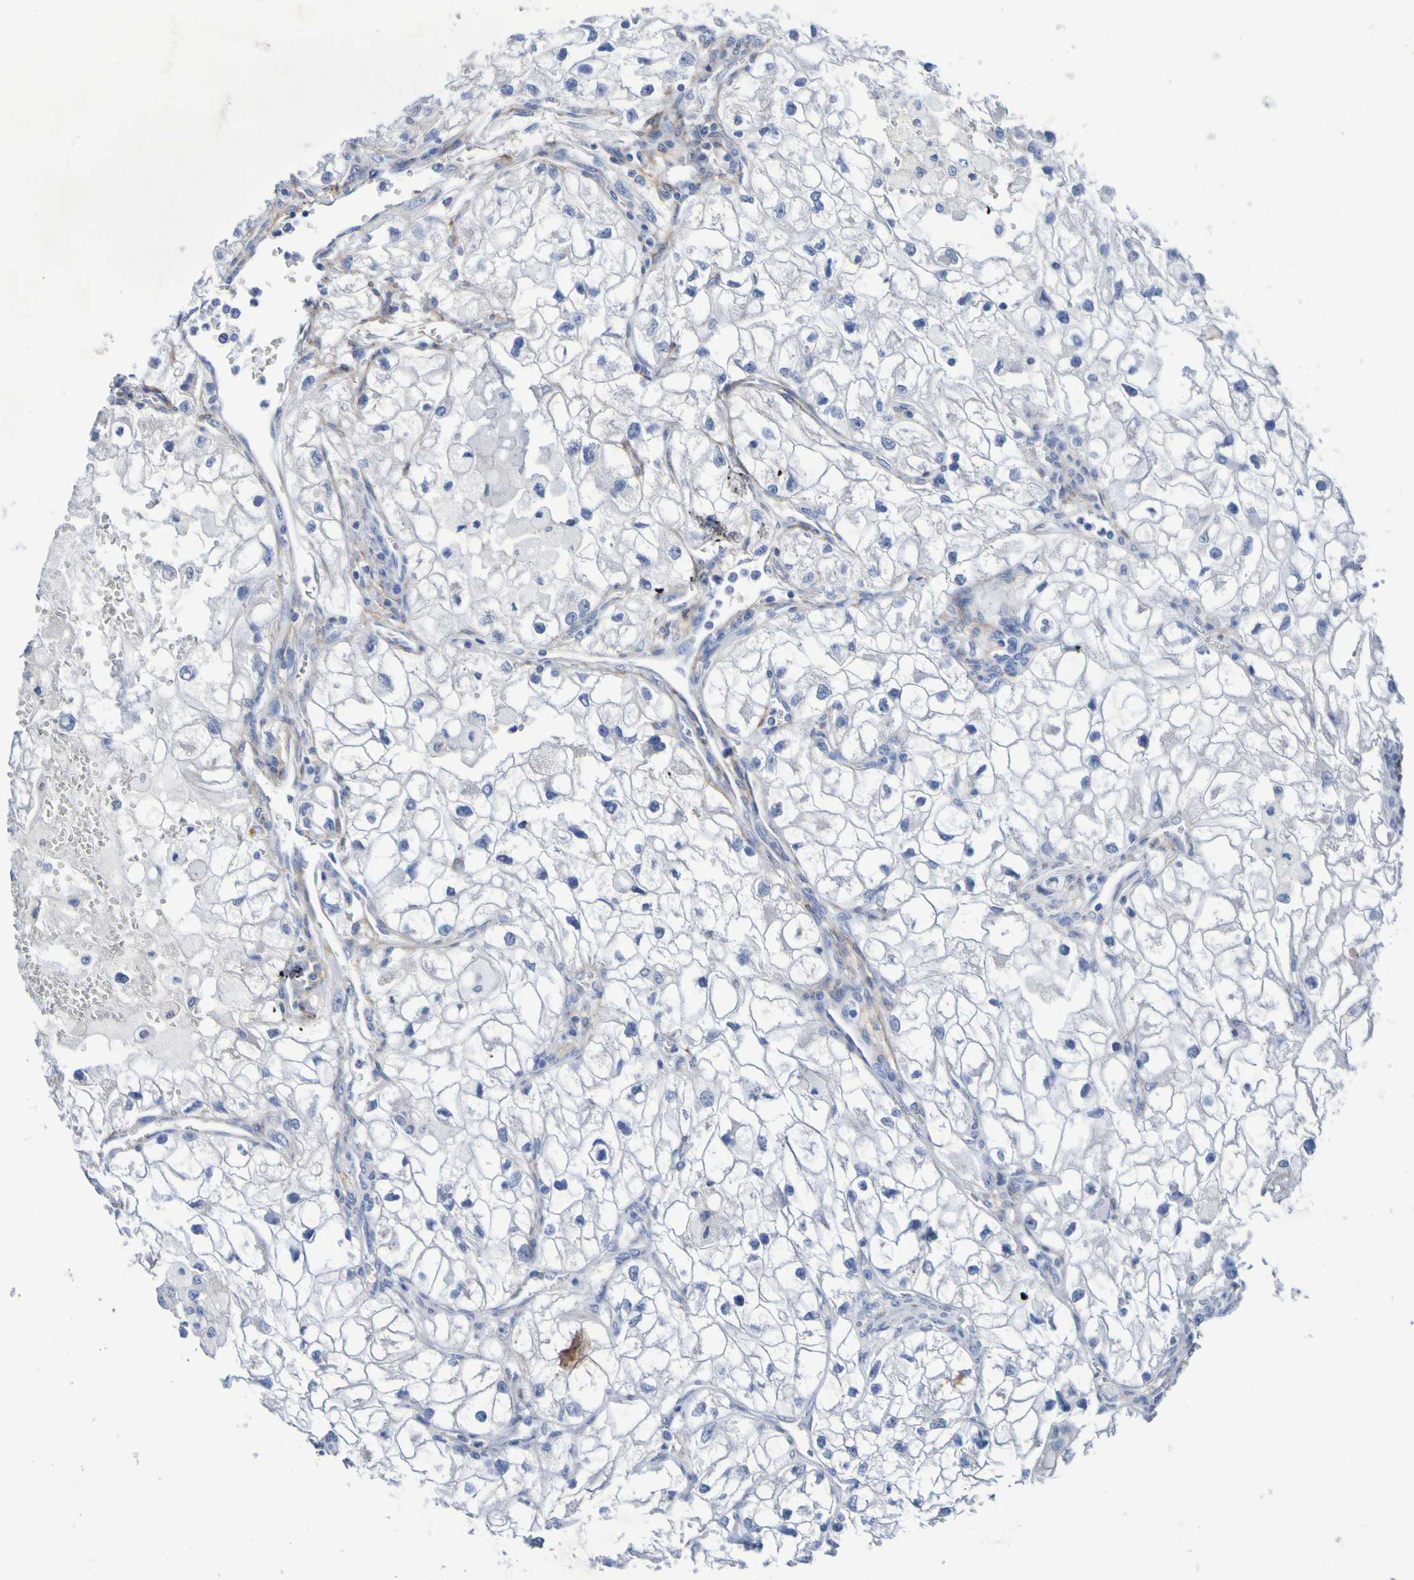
{"staining": {"intensity": "negative", "quantity": "none", "location": "none"}, "tissue": "renal cancer", "cell_type": "Tumor cells", "image_type": "cancer", "snomed": [{"axis": "morphology", "description": "Adenocarcinoma, NOS"}, {"axis": "topography", "description": "Kidney"}], "caption": "DAB immunohistochemical staining of renal cancer reveals no significant expression in tumor cells. (DAB immunohistochemistry (IHC), high magnification).", "gene": "SGCB", "patient": {"sex": "female", "age": 70}}